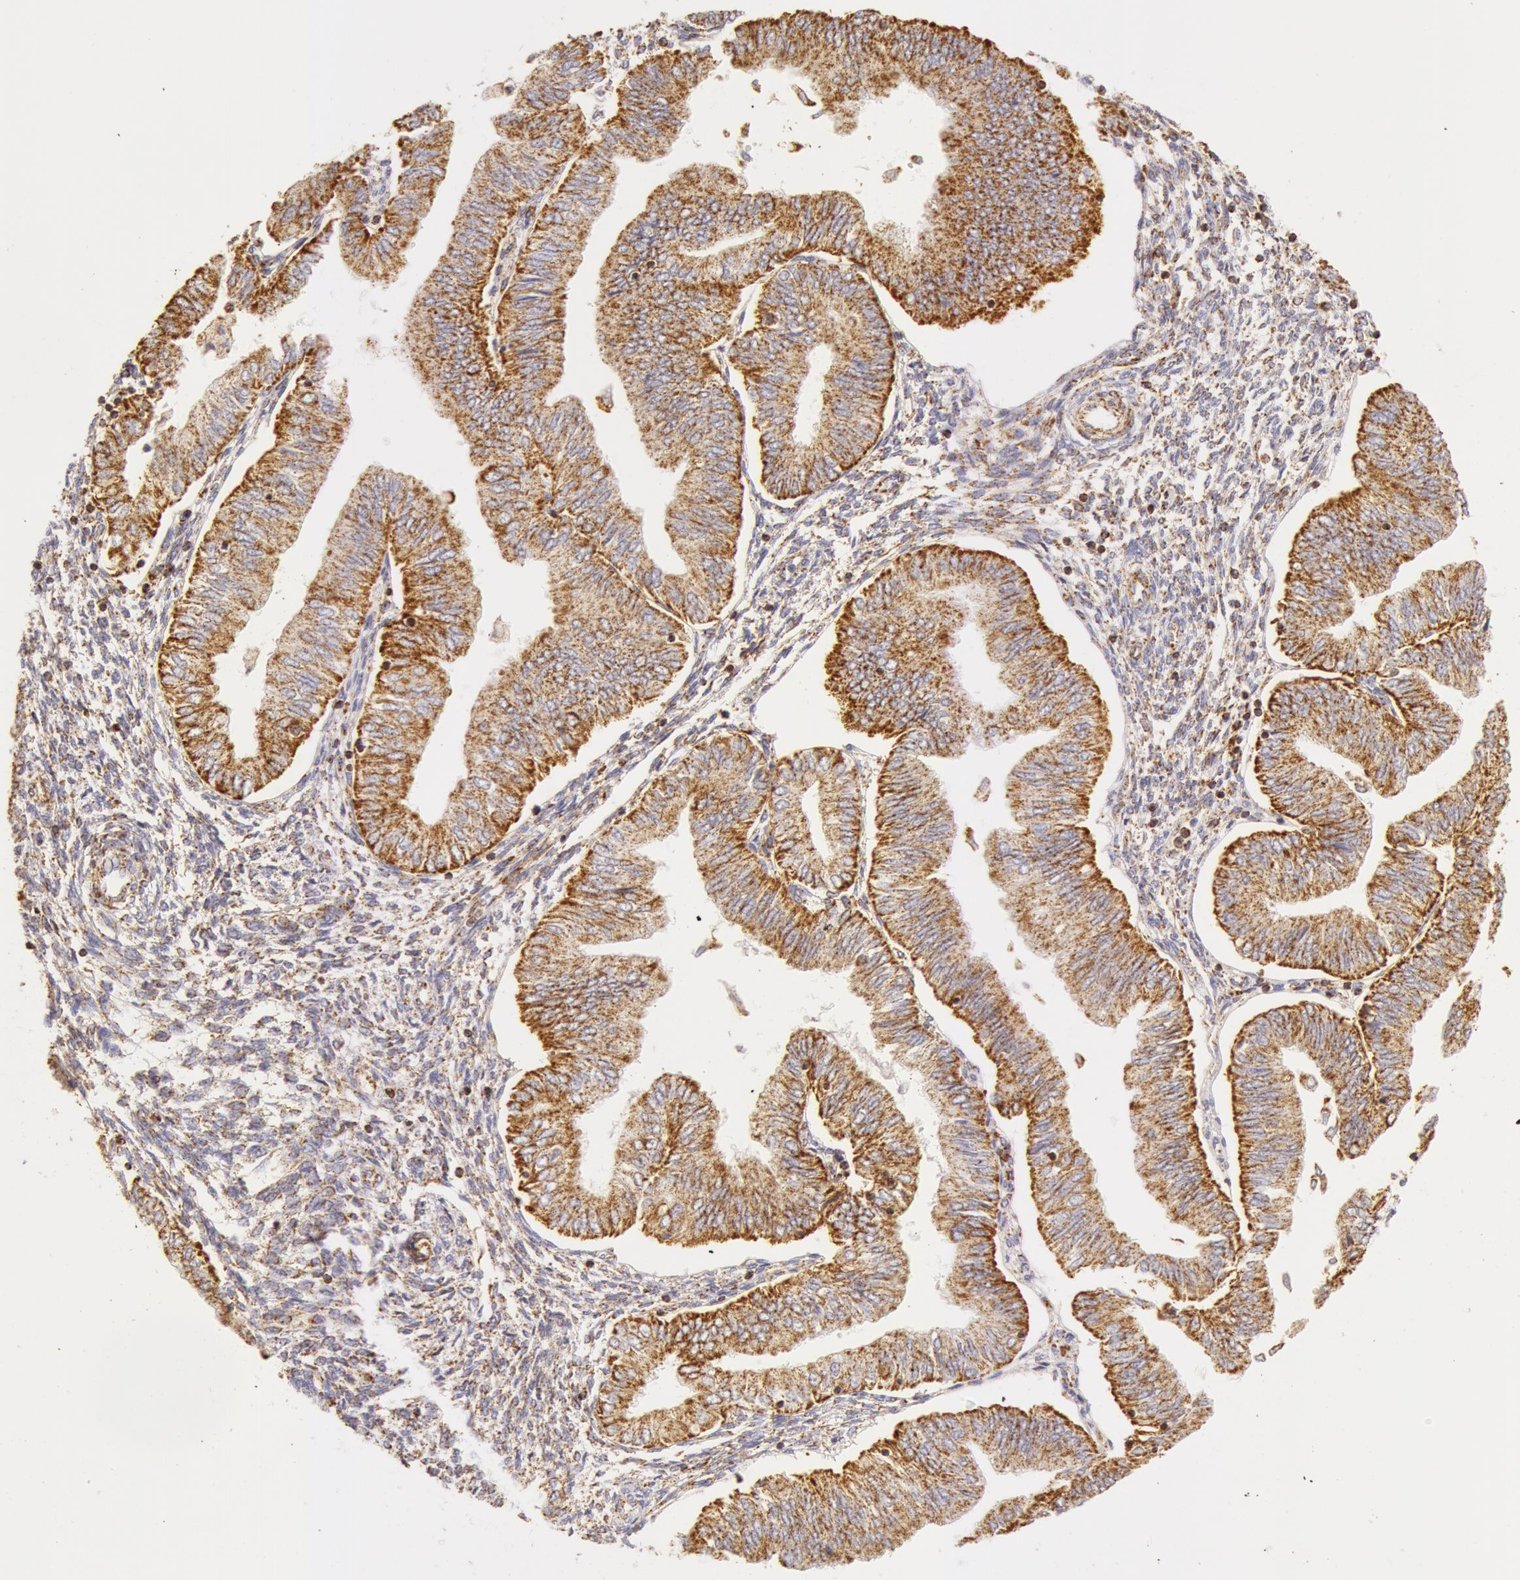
{"staining": {"intensity": "moderate", "quantity": ">75%", "location": "cytoplasmic/membranous"}, "tissue": "endometrial cancer", "cell_type": "Tumor cells", "image_type": "cancer", "snomed": [{"axis": "morphology", "description": "Adenocarcinoma, NOS"}, {"axis": "topography", "description": "Endometrium"}], "caption": "Protein staining demonstrates moderate cytoplasmic/membranous positivity in about >75% of tumor cells in endometrial cancer.", "gene": "ATP5F1B", "patient": {"sex": "female", "age": 51}}